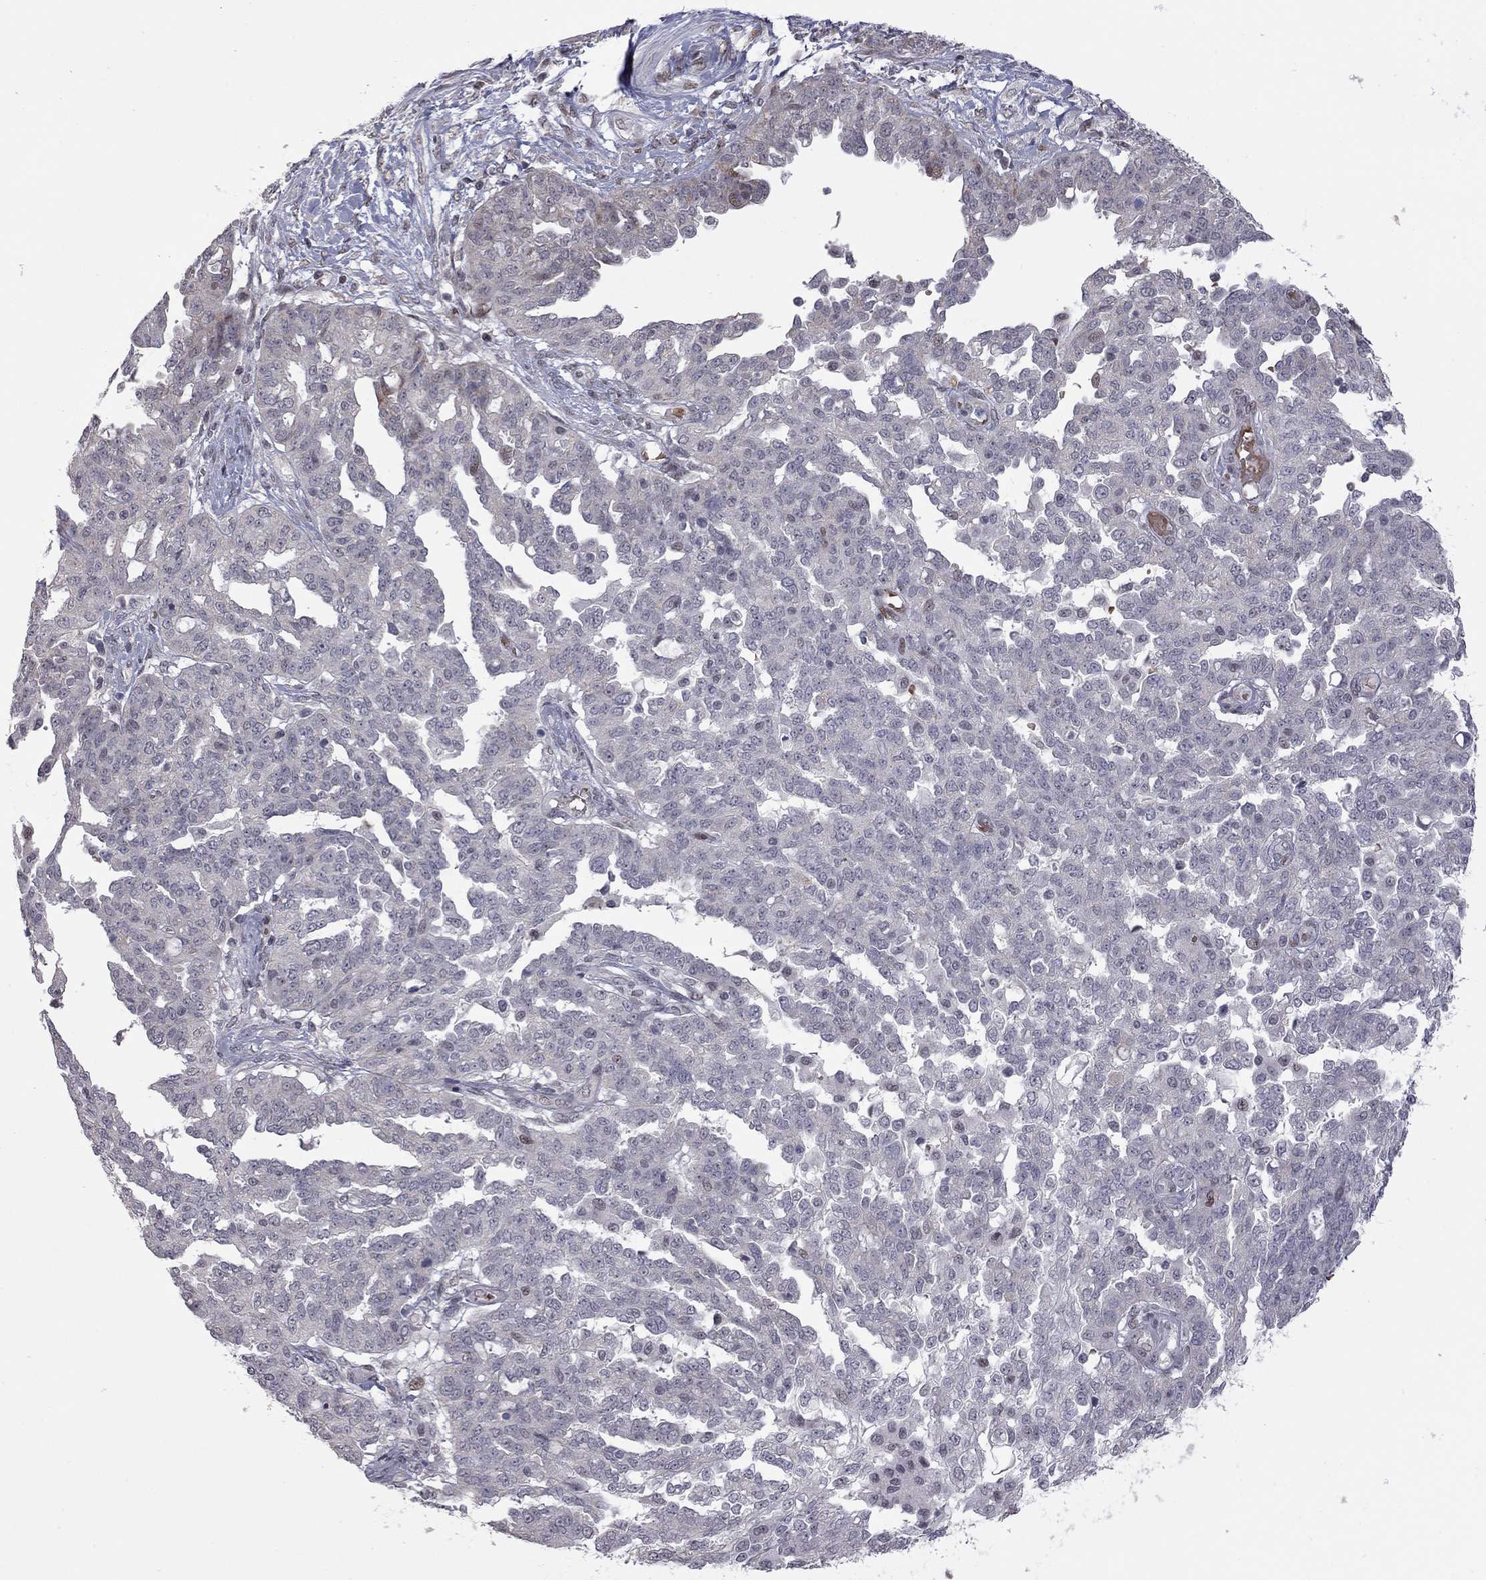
{"staining": {"intensity": "negative", "quantity": "none", "location": "none"}, "tissue": "ovarian cancer", "cell_type": "Tumor cells", "image_type": "cancer", "snomed": [{"axis": "morphology", "description": "Cystadenocarcinoma, serous, NOS"}, {"axis": "topography", "description": "Ovary"}], "caption": "IHC of ovarian cancer (serous cystadenocarcinoma) displays no staining in tumor cells.", "gene": "MC3R", "patient": {"sex": "female", "age": 67}}